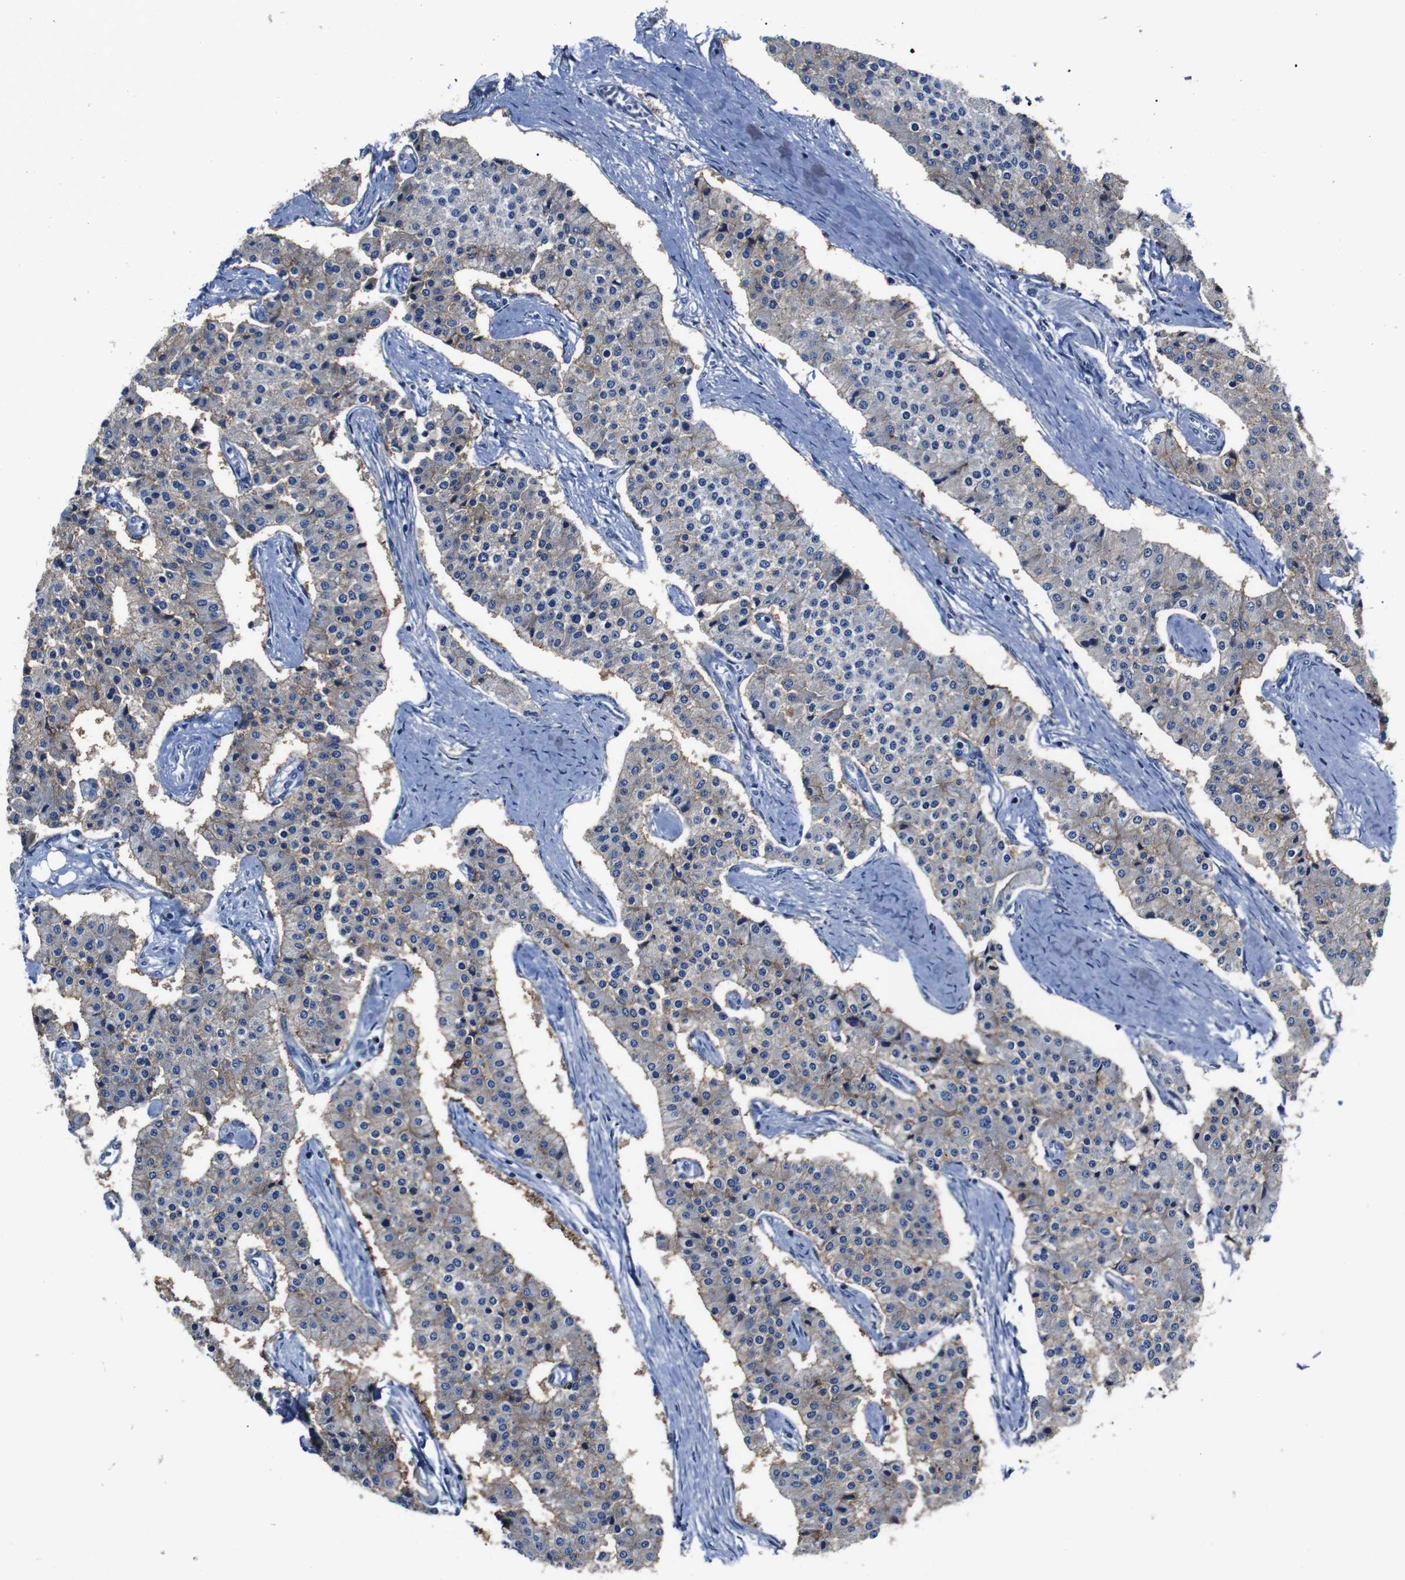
{"staining": {"intensity": "moderate", "quantity": ">75%", "location": "cytoplasmic/membranous"}, "tissue": "carcinoid", "cell_type": "Tumor cells", "image_type": "cancer", "snomed": [{"axis": "morphology", "description": "Carcinoid, malignant, NOS"}, {"axis": "topography", "description": "Colon"}], "caption": "The photomicrograph displays a brown stain indicating the presence of a protein in the cytoplasmic/membranous of tumor cells in carcinoid (malignant). (Brightfield microscopy of DAB IHC at high magnification).", "gene": "SEMA4B", "patient": {"sex": "female", "age": 52}}